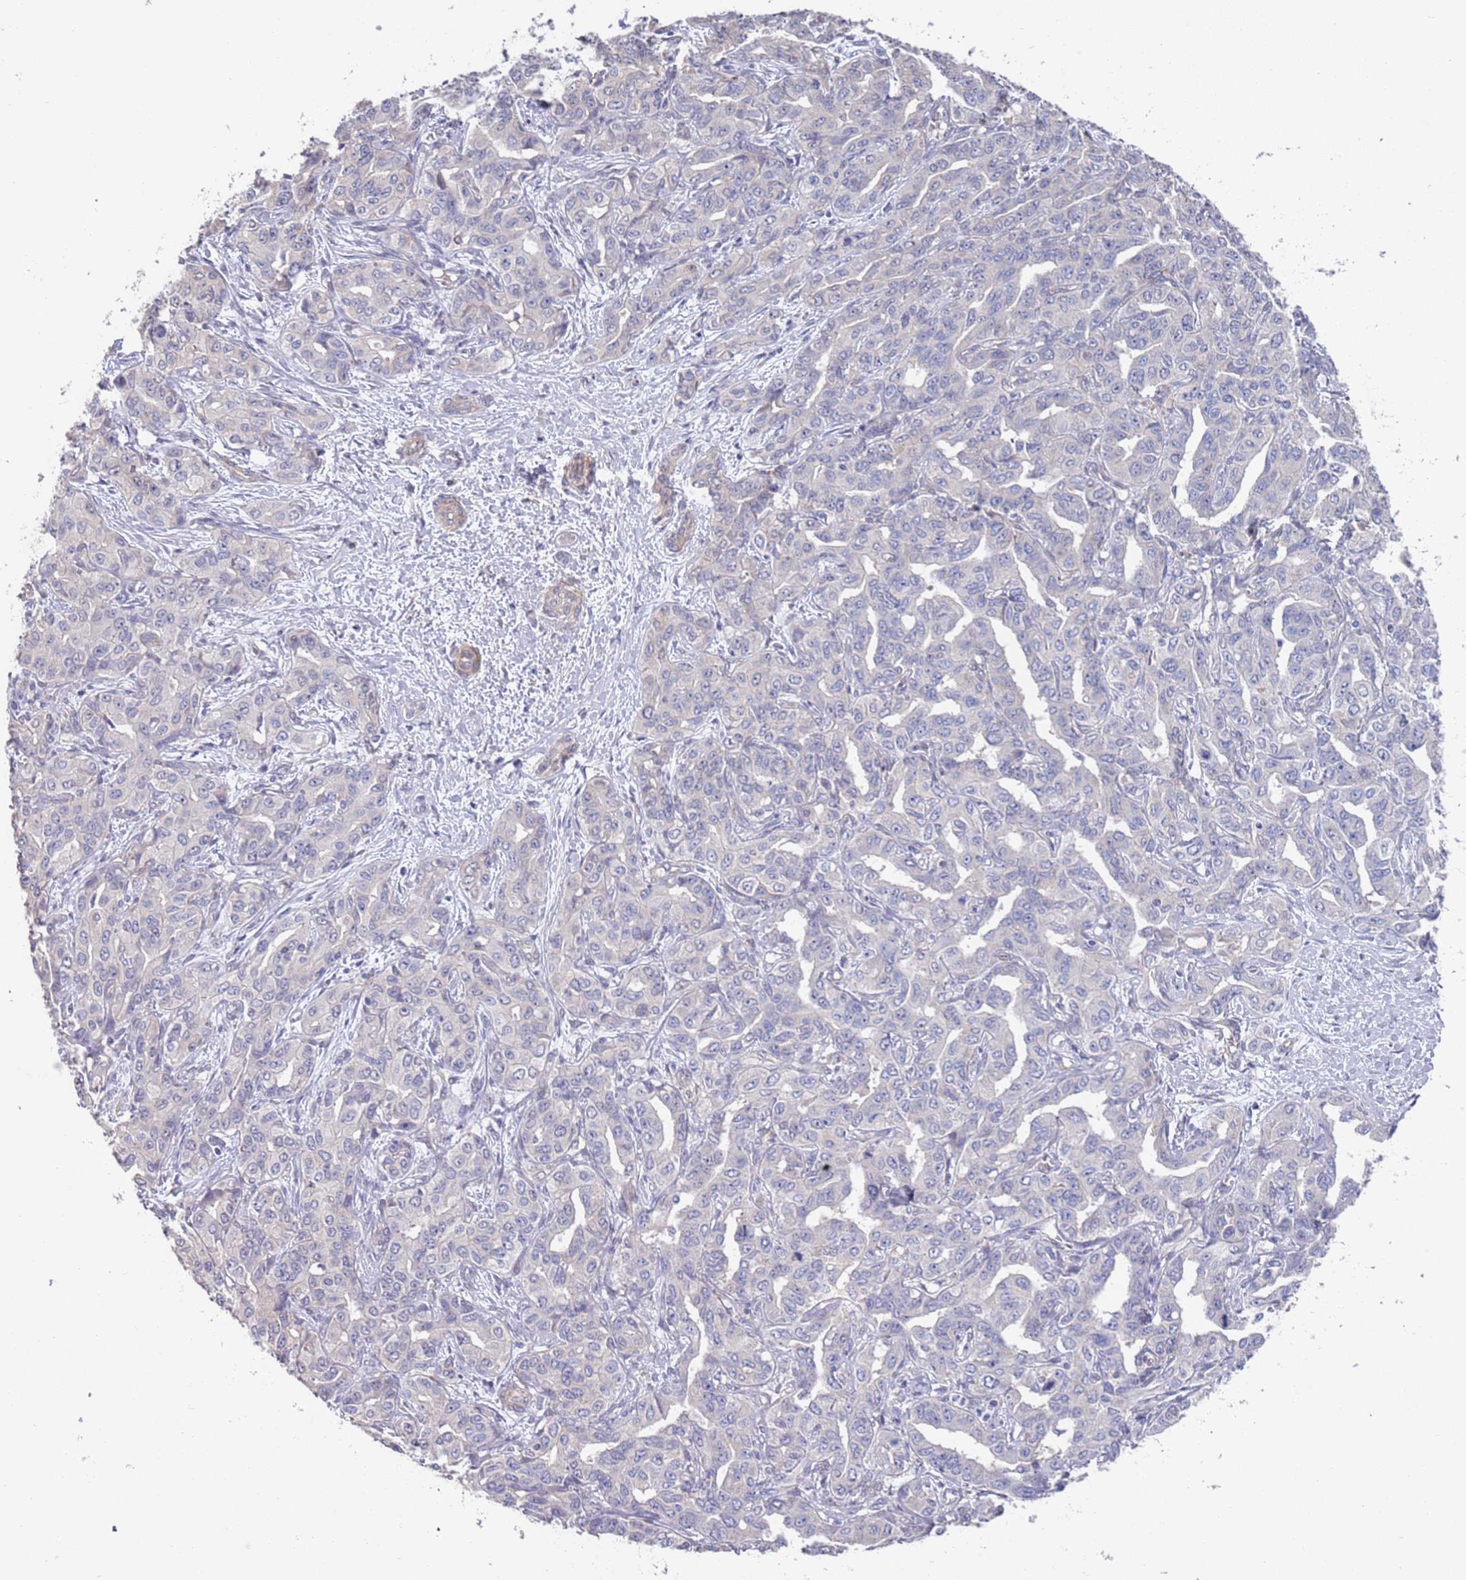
{"staining": {"intensity": "negative", "quantity": "none", "location": "none"}, "tissue": "liver cancer", "cell_type": "Tumor cells", "image_type": "cancer", "snomed": [{"axis": "morphology", "description": "Cholangiocarcinoma"}, {"axis": "topography", "description": "Liver"}], "caption": "High magnification brightfield microscopy of cholangiocarcinoma (liver) stained with DAB (brown) and counterstained with hematoxylin (blue): tumor cells show no significant staining.", "gene": "ANK2", "patient": {"sex": "male", "age": 59}}